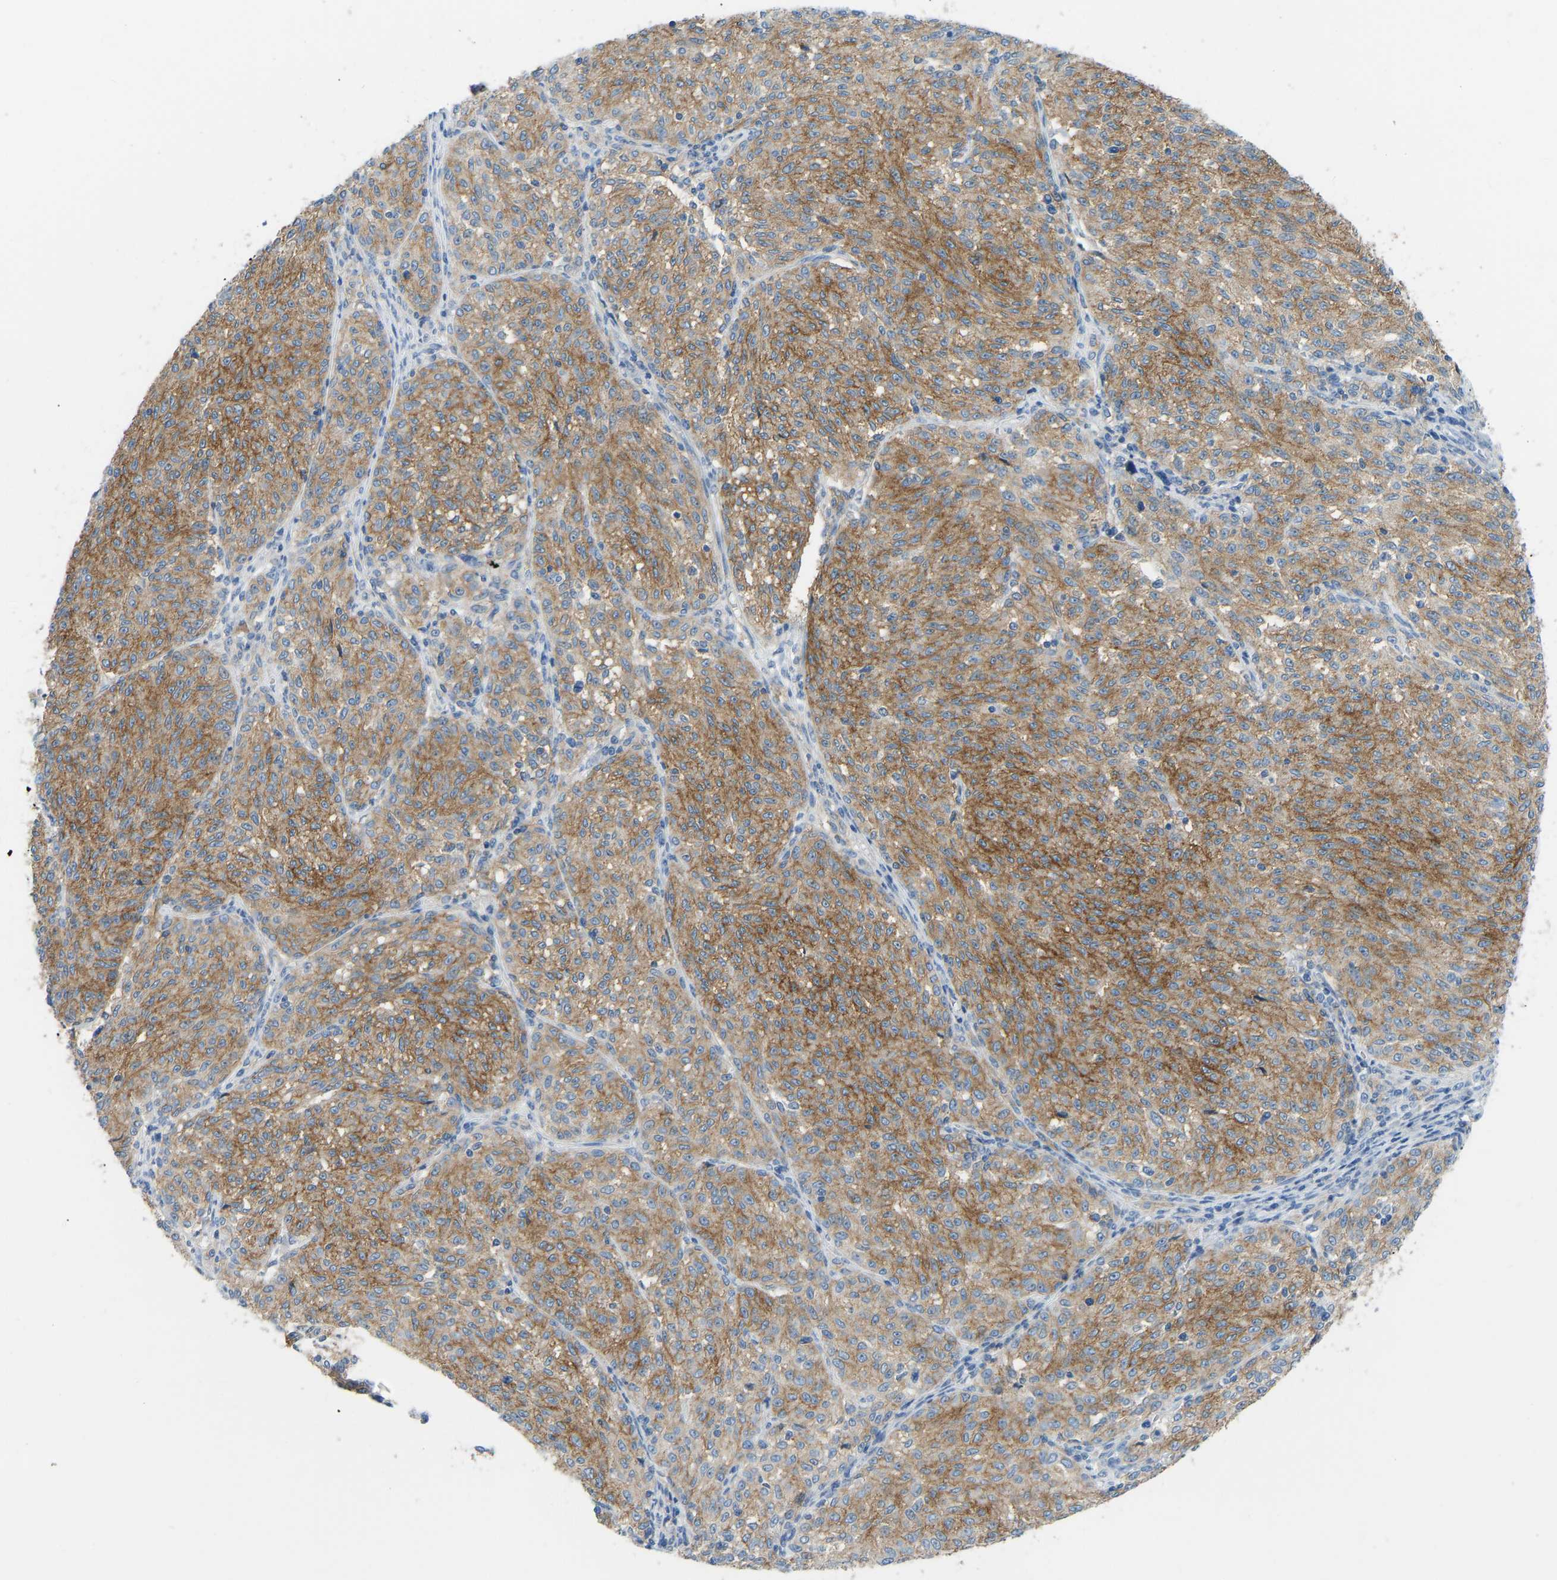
{"staining": {"intensity": "moderate", "quantity": ">75%", "location": "cytoplasmic/membranous"}, "tissue": "melanoma", "cell_type": "Tumor cells", "image_type": "cancer", "snomed": [{"axis": "morphology", "description": "Malignant melanoma, NOS"}, {"axis": "topography", "description": "Skin"}], "caption": "The photomicrograph reveals immunohistochemical staining of melanoma. There is moderate cytoplasmic/membranous positivity is present in approximately >75% of tumor cells.", "gene": "ATP1A1", "patient": {"sex": "female", "age": 72}}